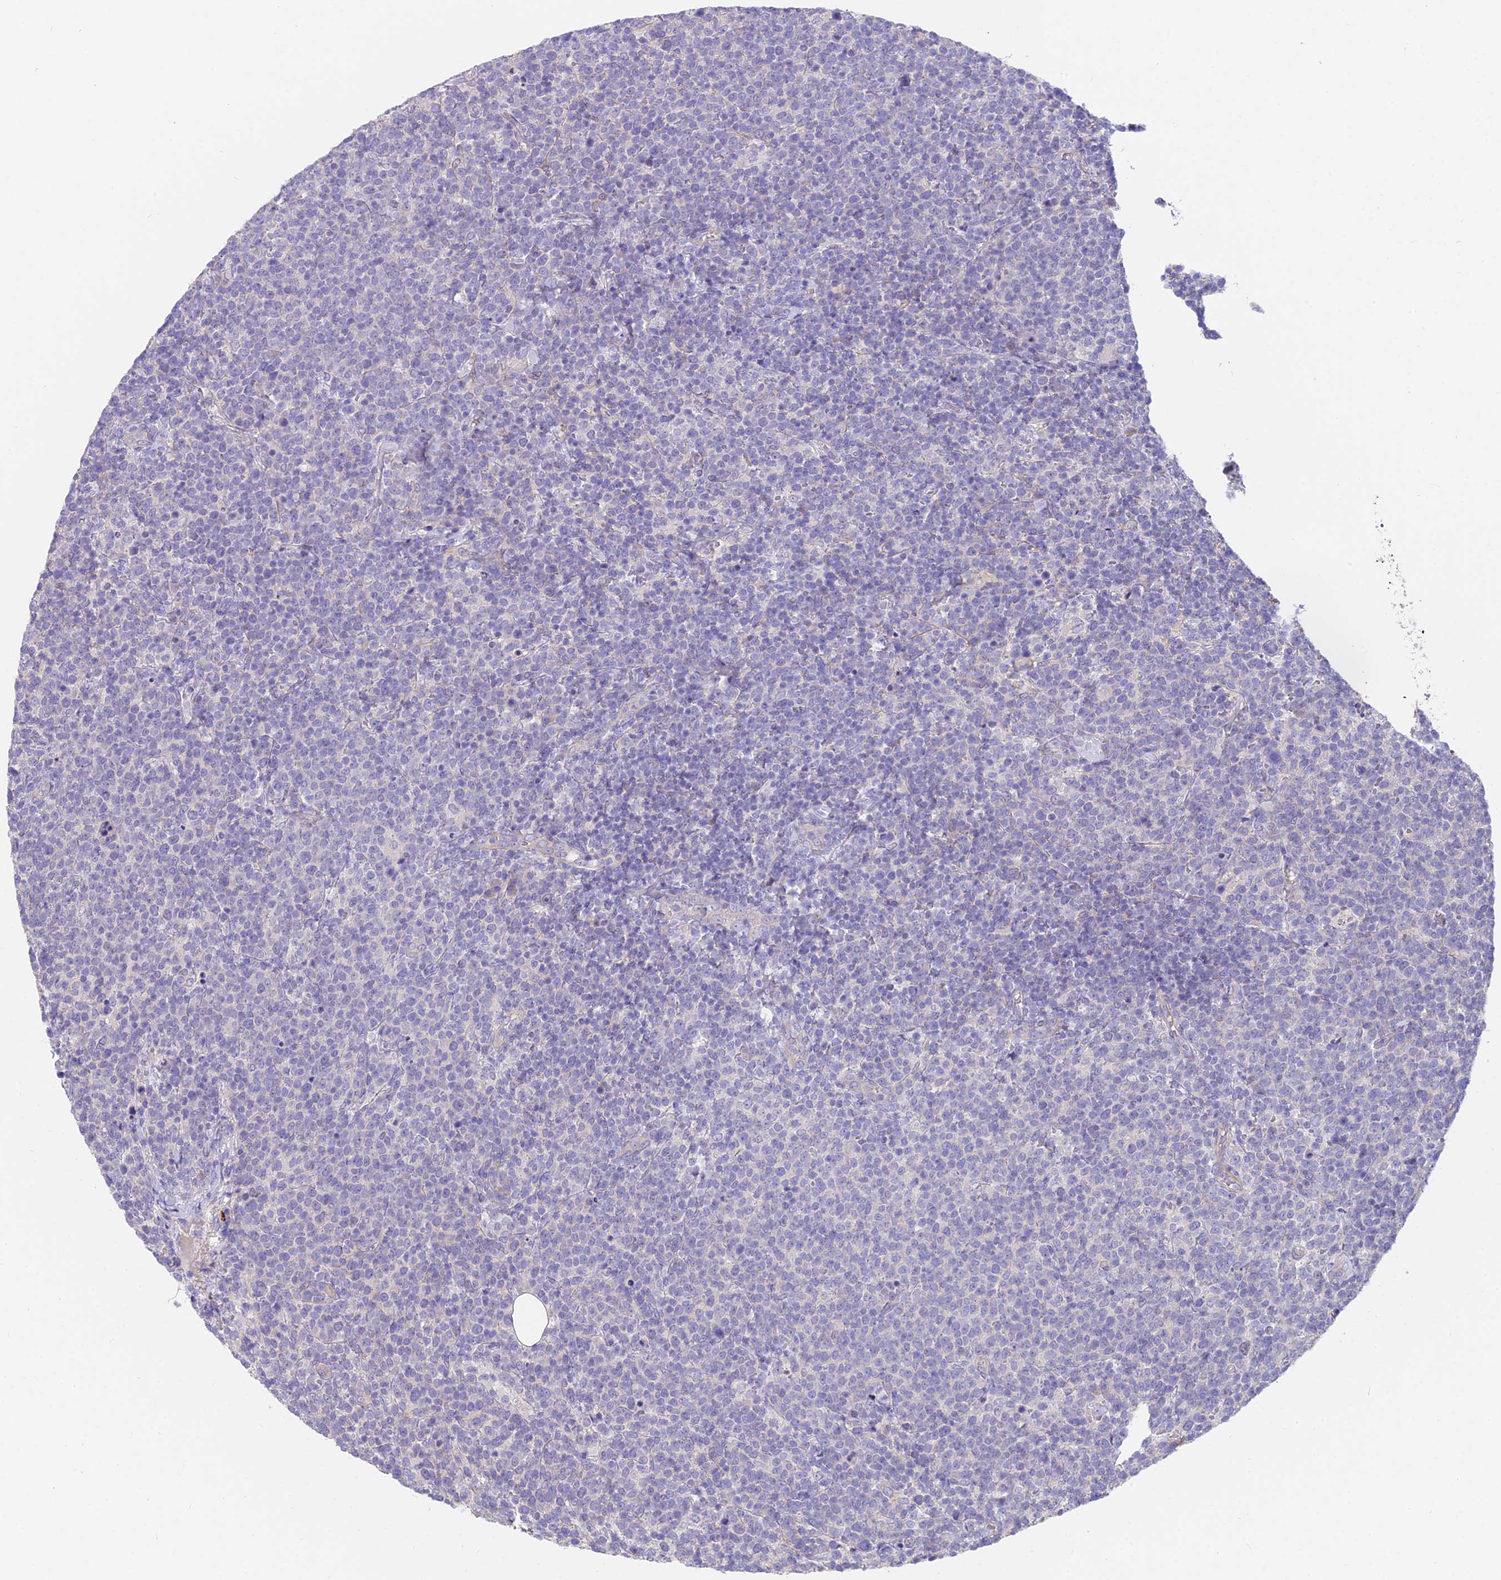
{"staining": {"intensity": "negative", "quantity": "none", "location": "none"}, "tissue": "lymphoma", "cell_type": "Tumor cells", "image_type": "cancer", "snomed": [{"axis": "morphology", "description": "Malignant lymphoma, non-Hodgkin's type, High grade"}, {"axis": "topography", "description": "Lymph node"}], "caption": "High magnification brightfield microscopy of lymphoma stained with DAB (brown) and counterstained with hematoxylin (blue): tumor cells show no significant staining. (DAB (3,3'-diaminobenzidine) IHC with hematoxylin counter stain).", "gene": "FAM168B", "patient": {"sex": "male", "age": 61}}